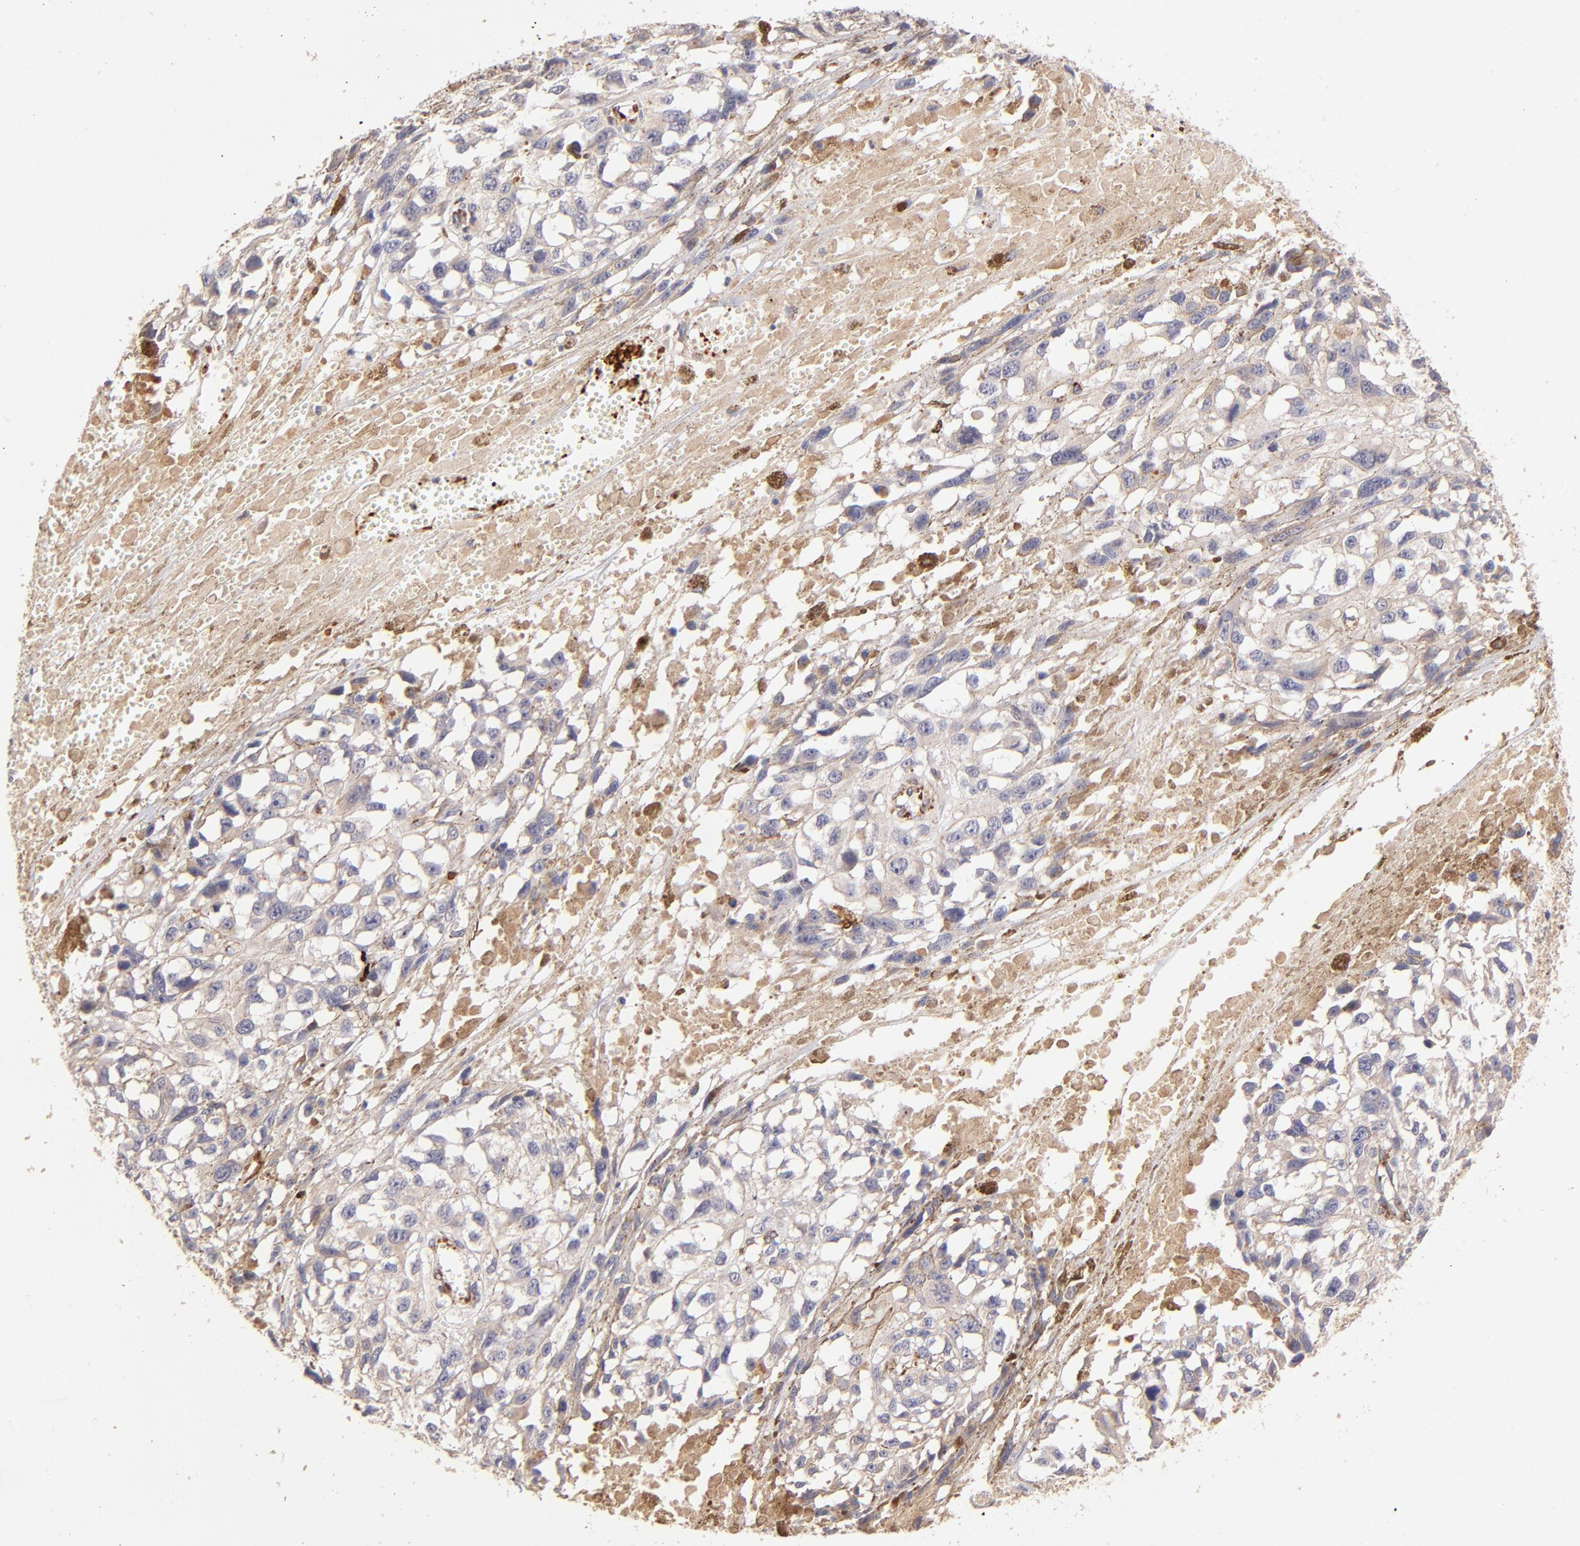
{"staining": {"intensity": "negative", "quantity": "none", "location": "none"}, "tissue": "melanoma", "cell_type": "Tumor cells", "image_type": "cancer", "snomed": [{"axis": "morphology", "description": "Malignant melanoma, Metastatic site"}, {"axis": "topography", "description": "Lymph node"}], "caption": "High power microscopy histopathology image of an immunohistochemistry histopathology image of melanoma, revealing no significant positivity in tumor cells. Nuclei are stained in blue.", "gene": "SPARC", "patient": {"sex": "male", "age": 59}}